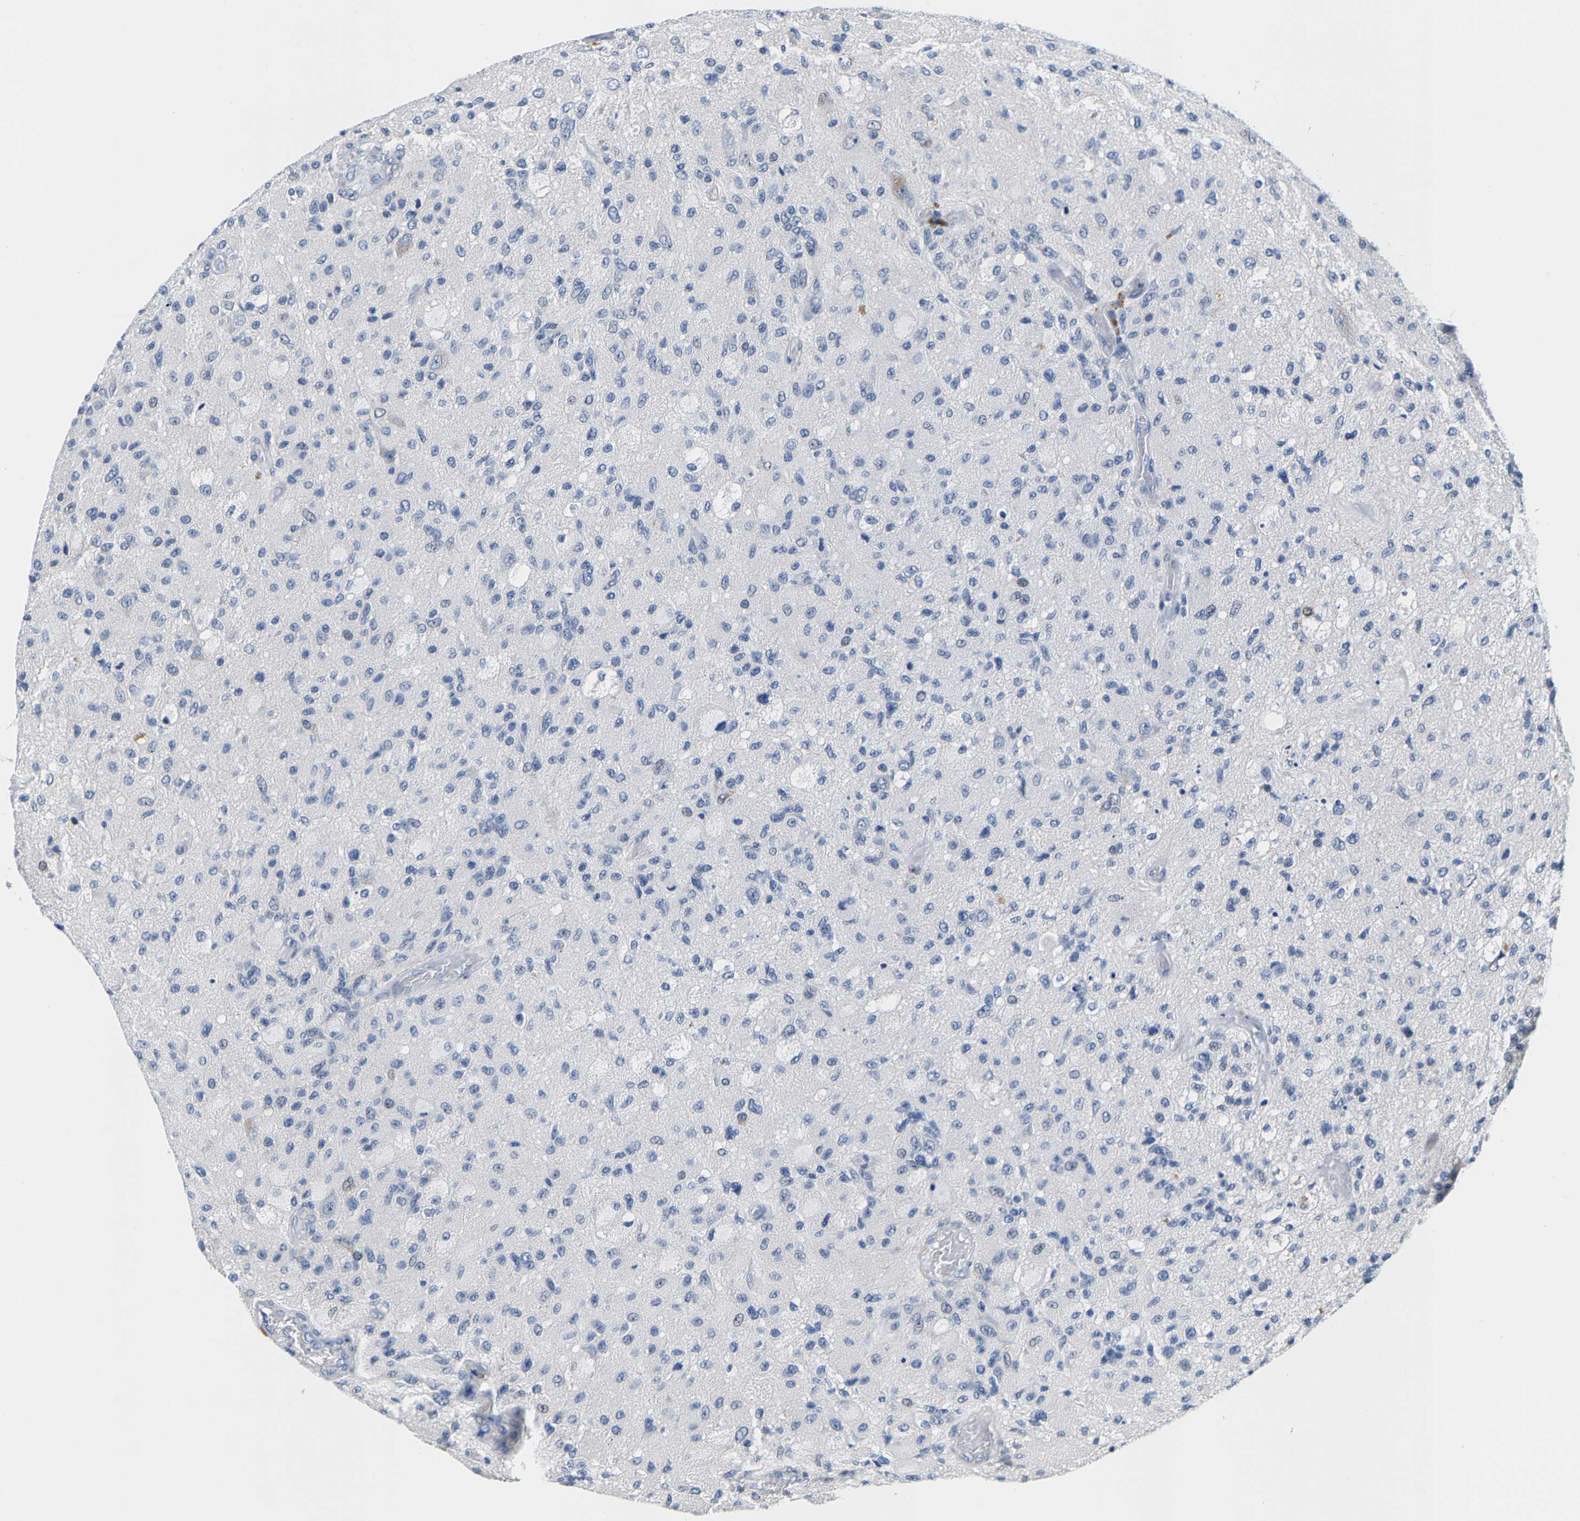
{"staining": {"intensity": "negative", "quantity": "none", "location": "none"}, "tissue": "glioma", "cell_type": "Tumor cells", "image_type": "cancer", "snomed": [{"axis": "morphology", "description": "Normal tissue, NOS"}, {"axis": "morphology", "description": "Glioma, malignant, High grade"}, {"axis": "topography", "description": "Cerebral cortex"}], "caption": "Glioma stained for a protein using immunohistochemistry shows no positivity tumor cells.", "gene": "KLHL1", "patient": {"sex": "male", "age": 77}}